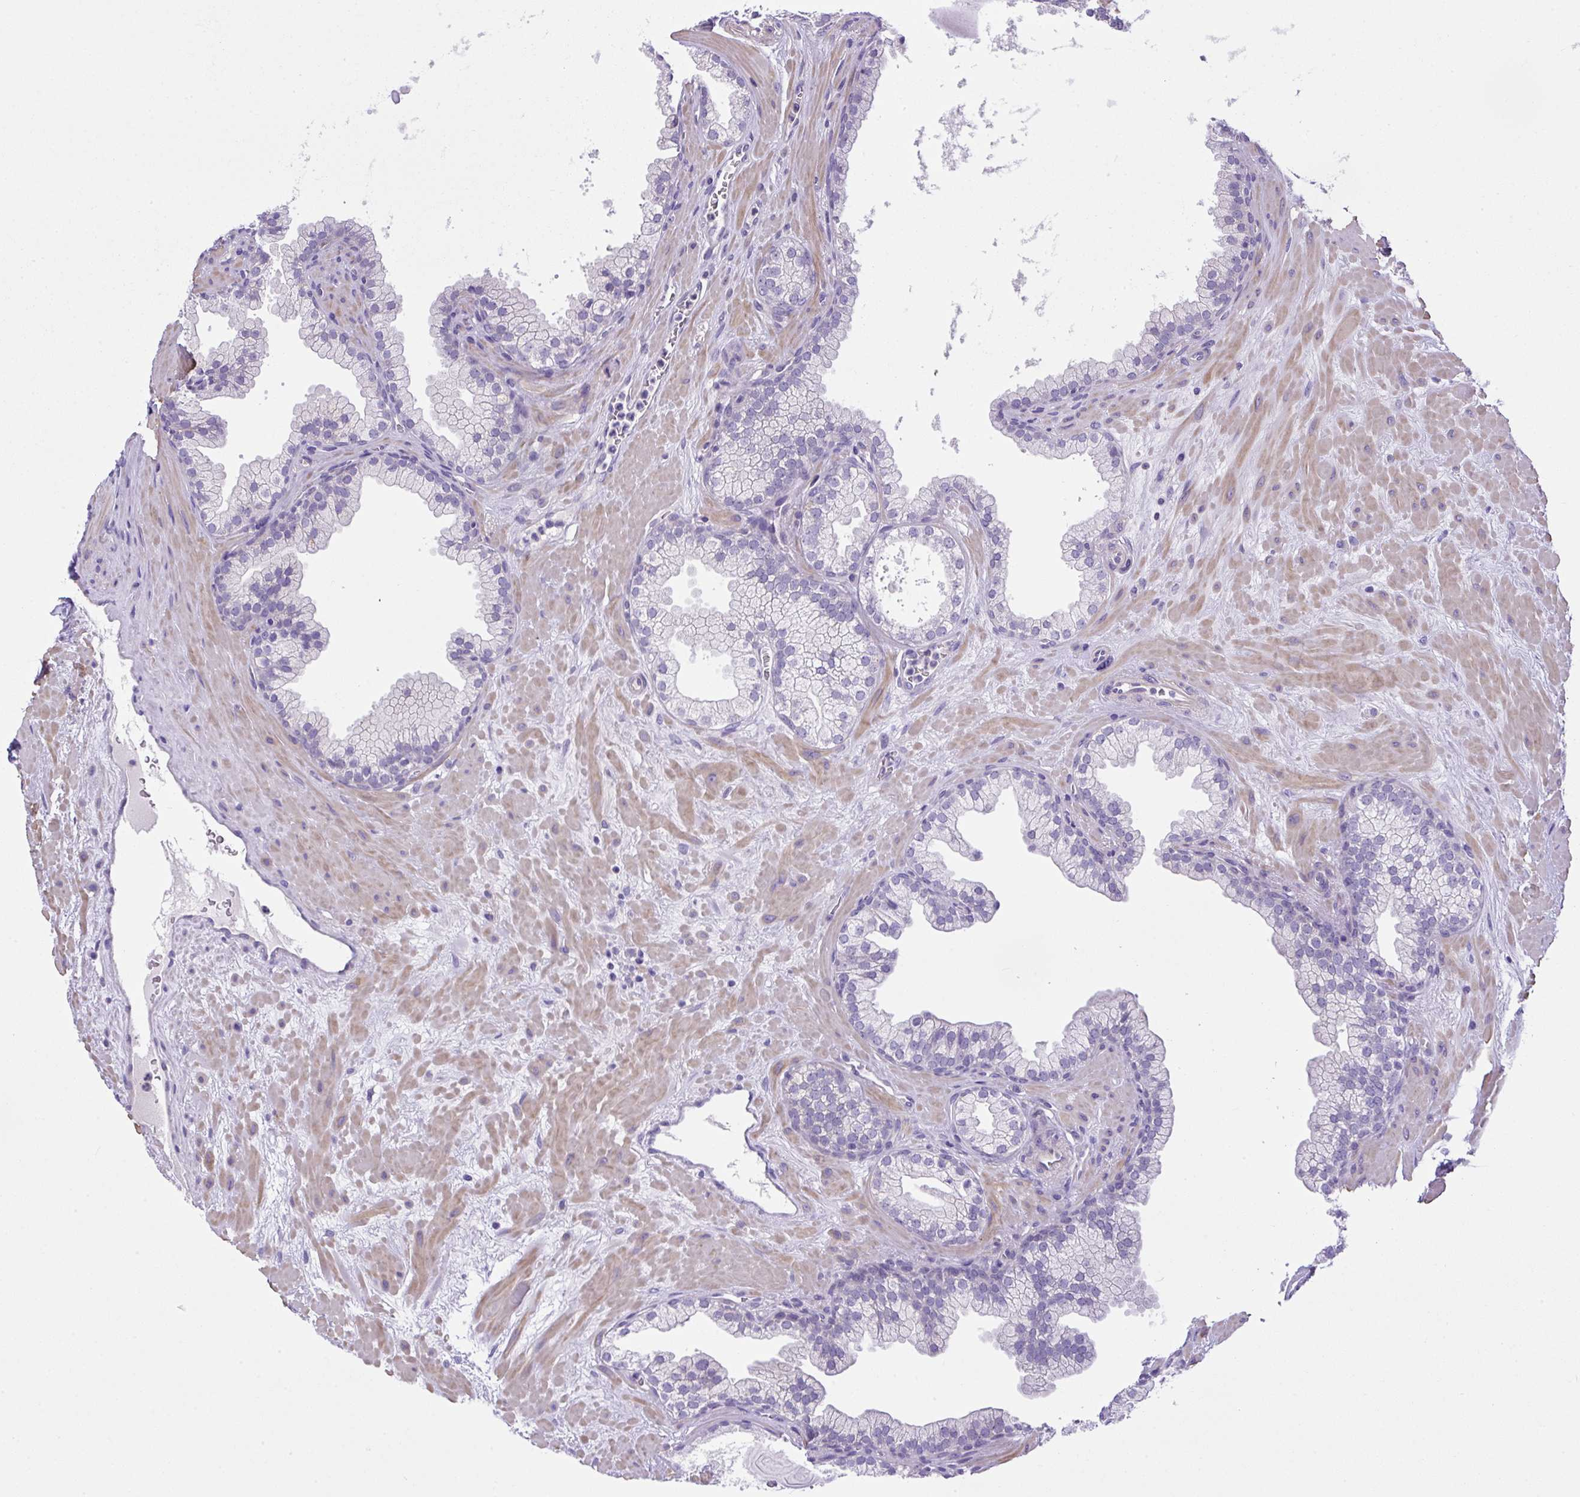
{"staining": {"intensity": "negative", "quantity": "none", "location": "none"}, "tissue": "prostate", "cell_type": "Glandular cells", "image_type": "normal", "snomed": [{"axis": "morphology", "description": "Normal tissue, NOS"}, {"axis": "topography", "description": "Prostate"}, {"axis": "topography", "description": "Peripheral nerve tissue"}], "caption": "Glandular cells show no significant expression in benign prostate. (DAB immunohistochemistry with hematoxylin counter stain).", "gene": "NPTN", "patient": {"sex": "male", "age": 61}}